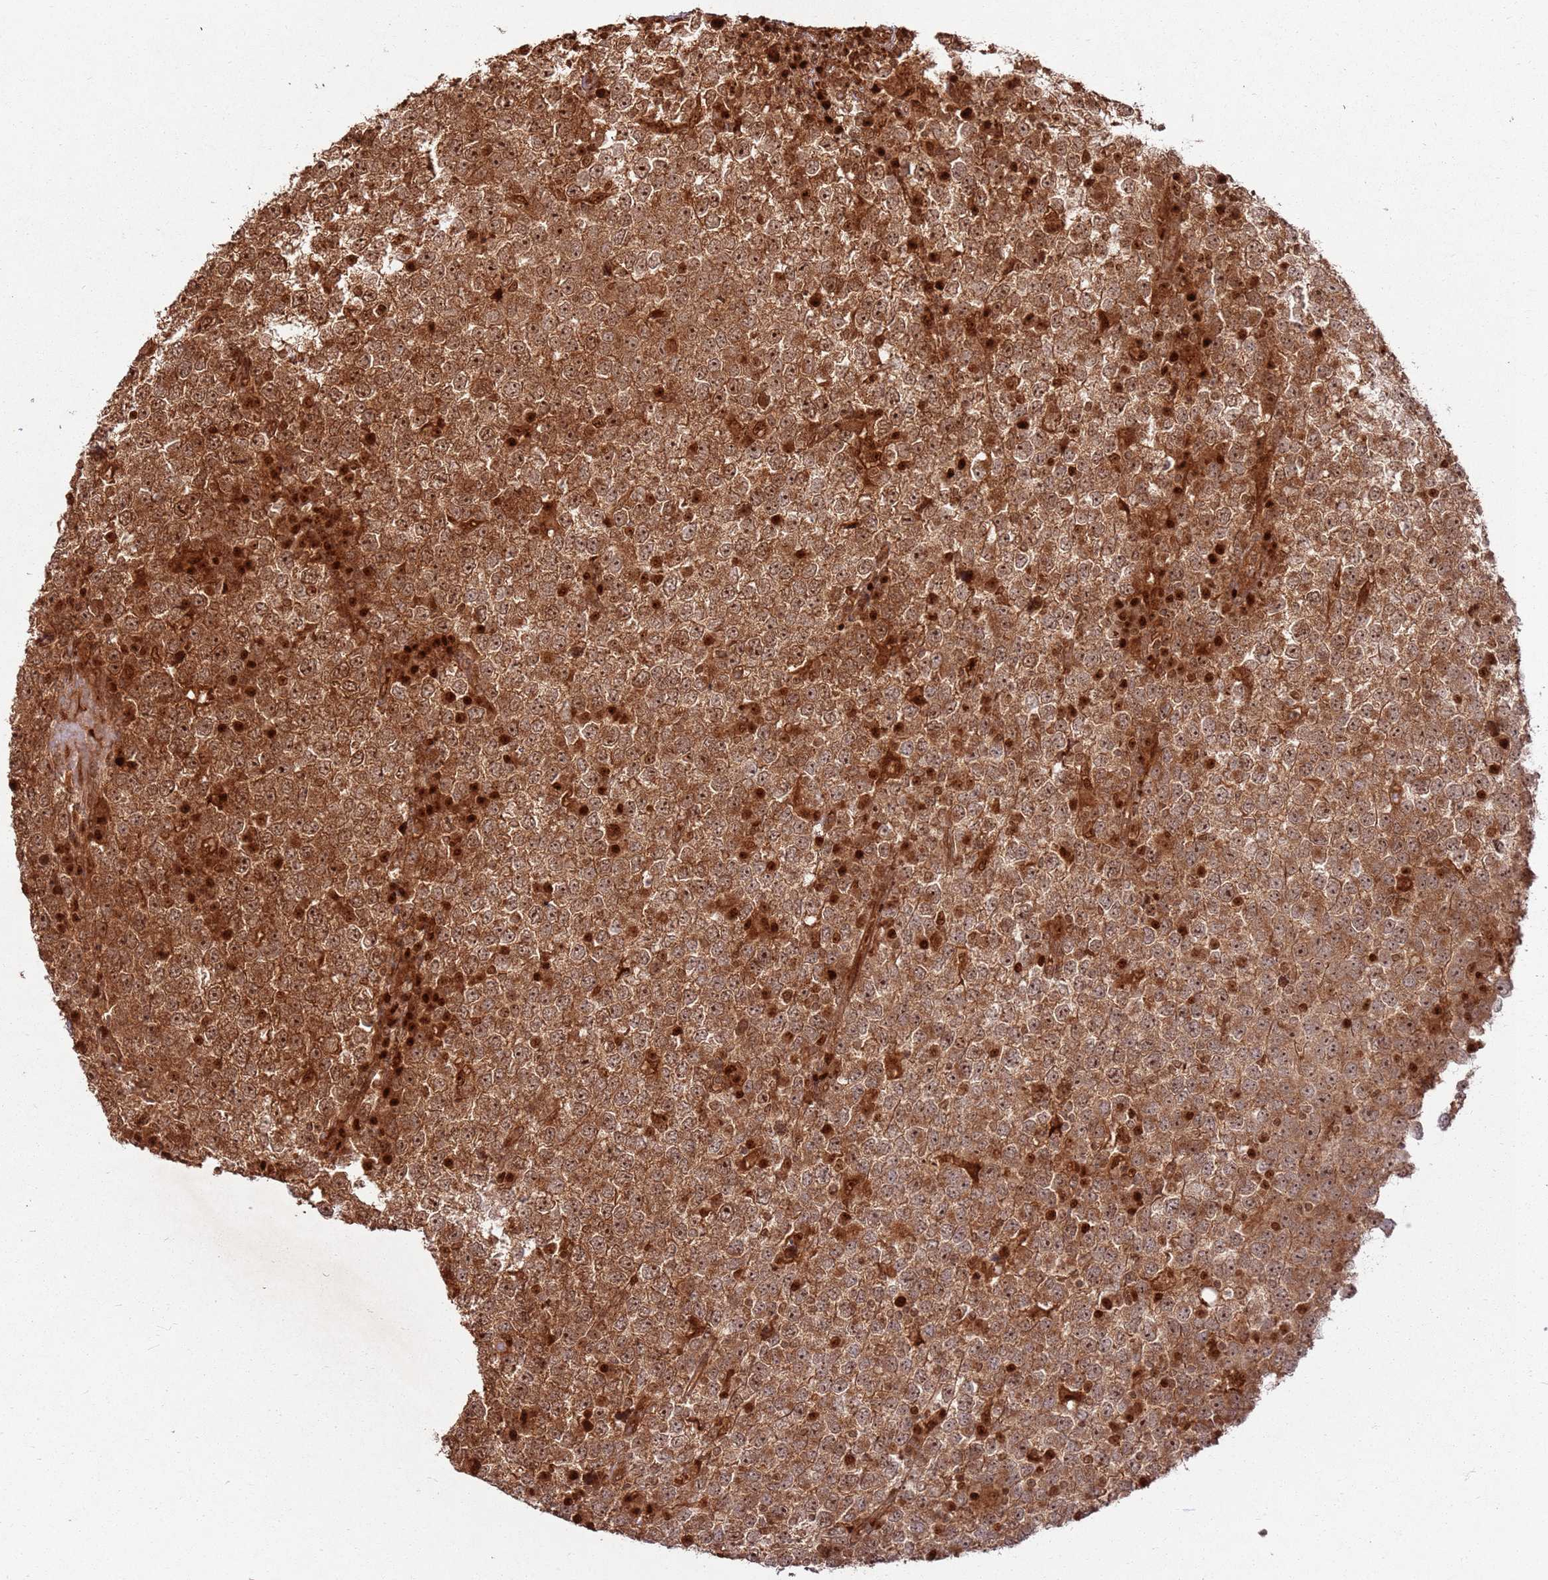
{"staining": {"intensity": "strong", "quantity": ">75%", "location": "cytoplasmic/membranous,nuclear"}, "tissue": "testis cancer", "cell_type": "Tumor cells", "image_type": "cancer", "snomed": [{"axis": "morphology", "description": "Seminoma, NOS"}, {"axis": "topography", "description": "Testis"}], "caption": "This is a micrograph of immunohistochemistry (IHC) staining of testis cancer (seminoma), which shows strong staining in the cytoplasmic/membranous and nuclear of tumor cells.", "gene": "TBC1D13", "patient": {"sex": "male", "age": 65}}